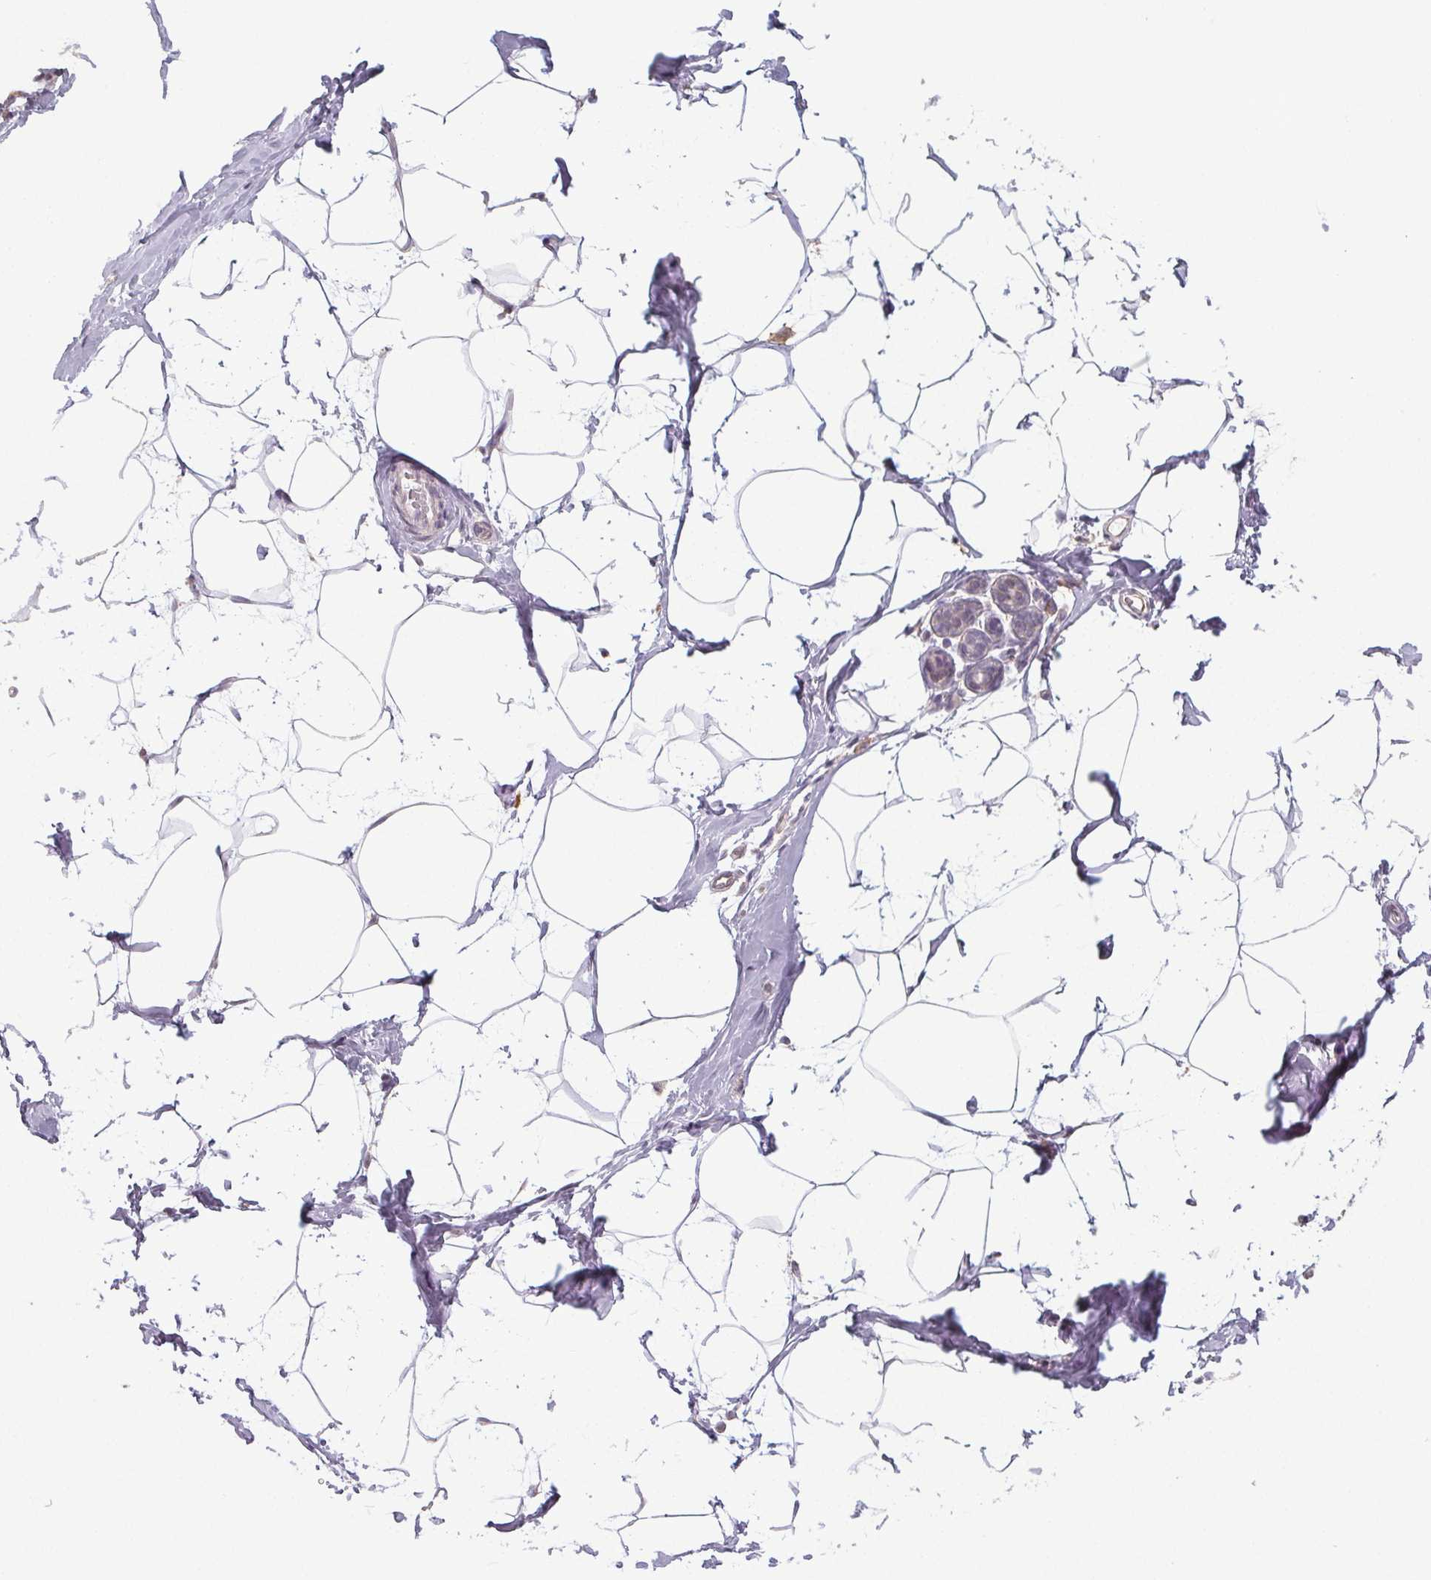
{"staining": {"intensity": "negative", "quantity": "none", "location": "none"}, "tissue": "breast", "cell_type": "Adipocytes", "image_type": "normal", "snomed": [{"axis": "morphology", "description": "Normal tissue, NOS"}, {"axis": "topography", "description": "Breast"}], "caption": "Immunohistochemical staining of unremarkable human breast exhibits no significant expression in adipocytes. The staining is performed using DAB brown chromogen with nuclei counter-stained in using hematoxylin.", "gene": "SLC26A2", "patient": {"sex": "female", "age": 32}}